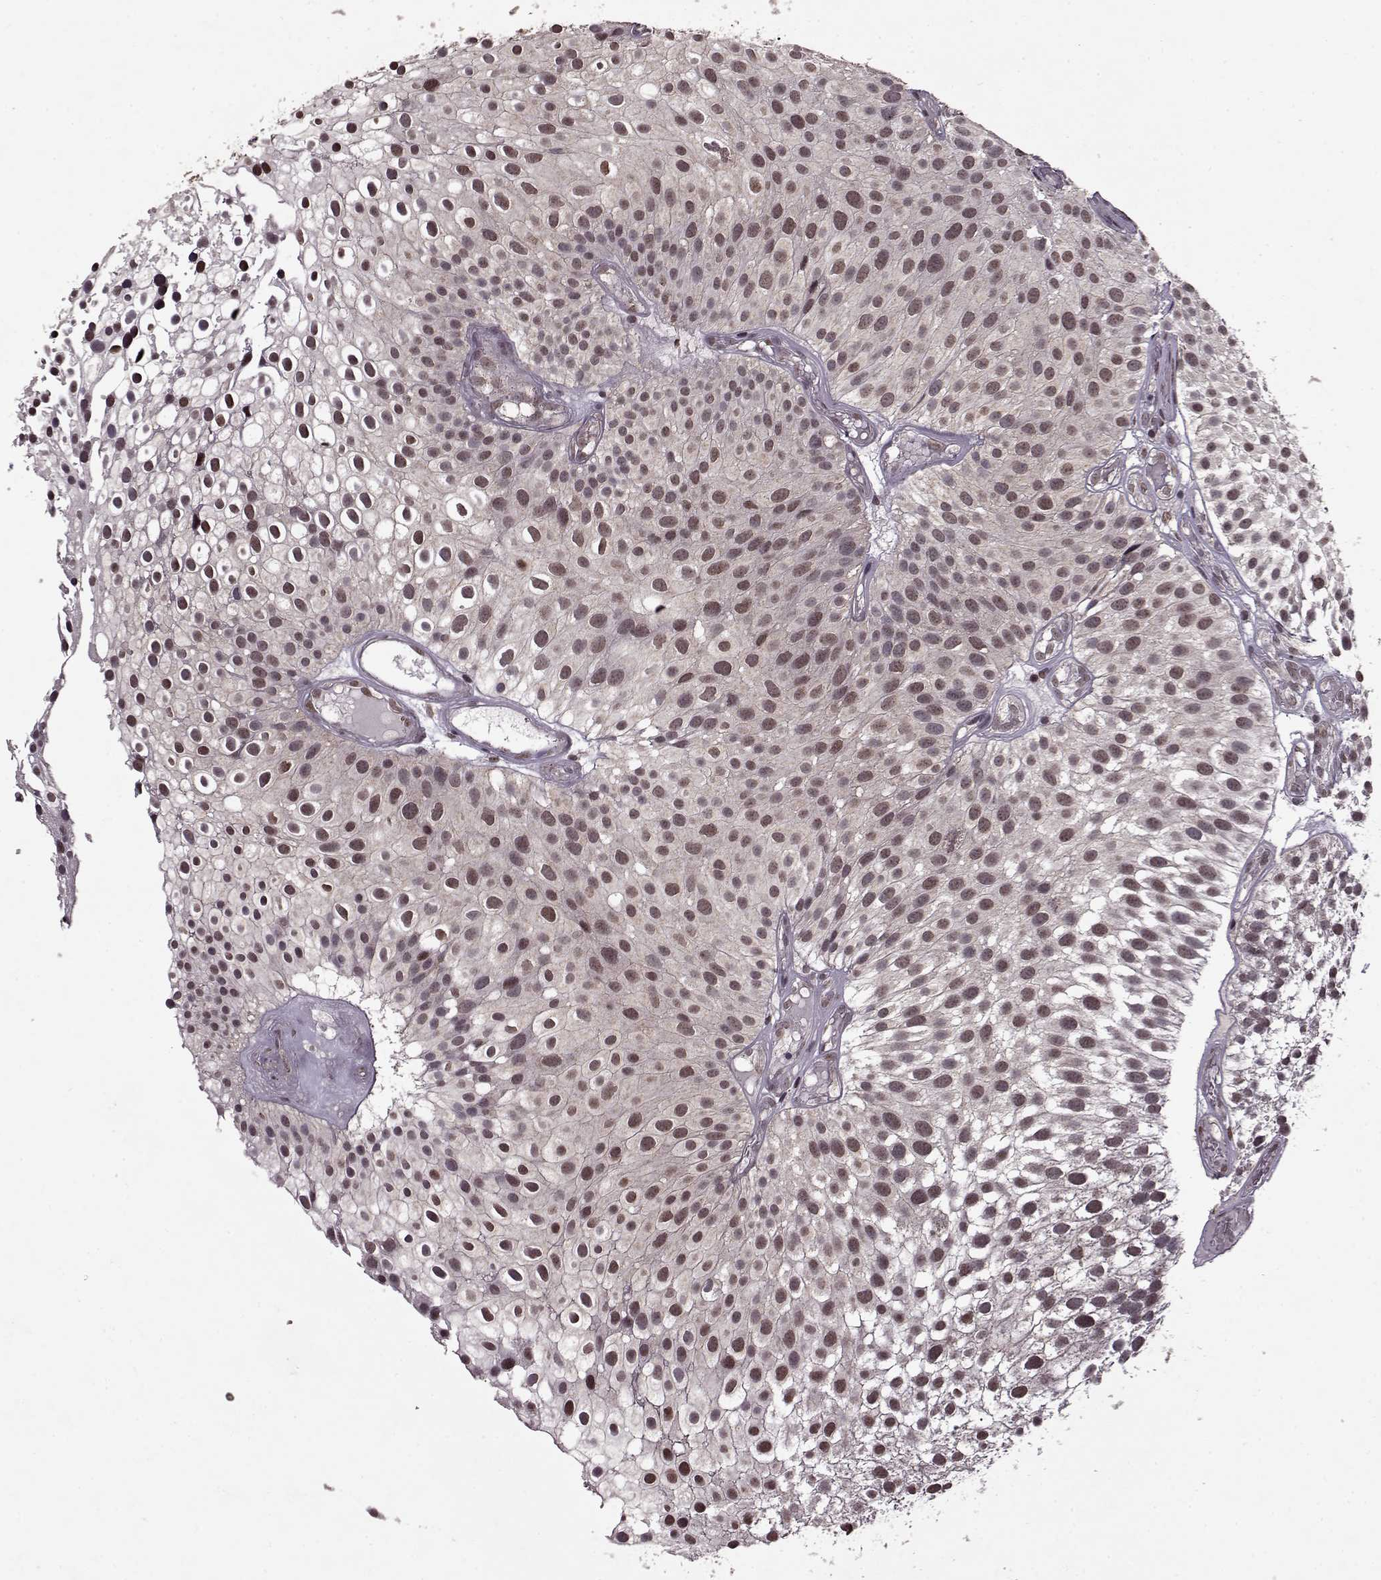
{"staining": {"intensity": "weak", "quantity": ">75%", "location": "nuclear"}, "tissue": "urothelial cancer", "cell_type": "Tumor cells", "image_type": "cancer", "snomed": [{"axis": "morphology", "description": "Urothelial carcinoma, Low grade"}, {"axis": "topography", "description": "Urinary bladder"}], "caption": "This is a histology image of immunohistochemistry staining of urothelial cancer, which shows weak staining in the nuclear of tumor cells.", "gene": "PSMA7", "patient": {"sex": "male", "age": 79}}